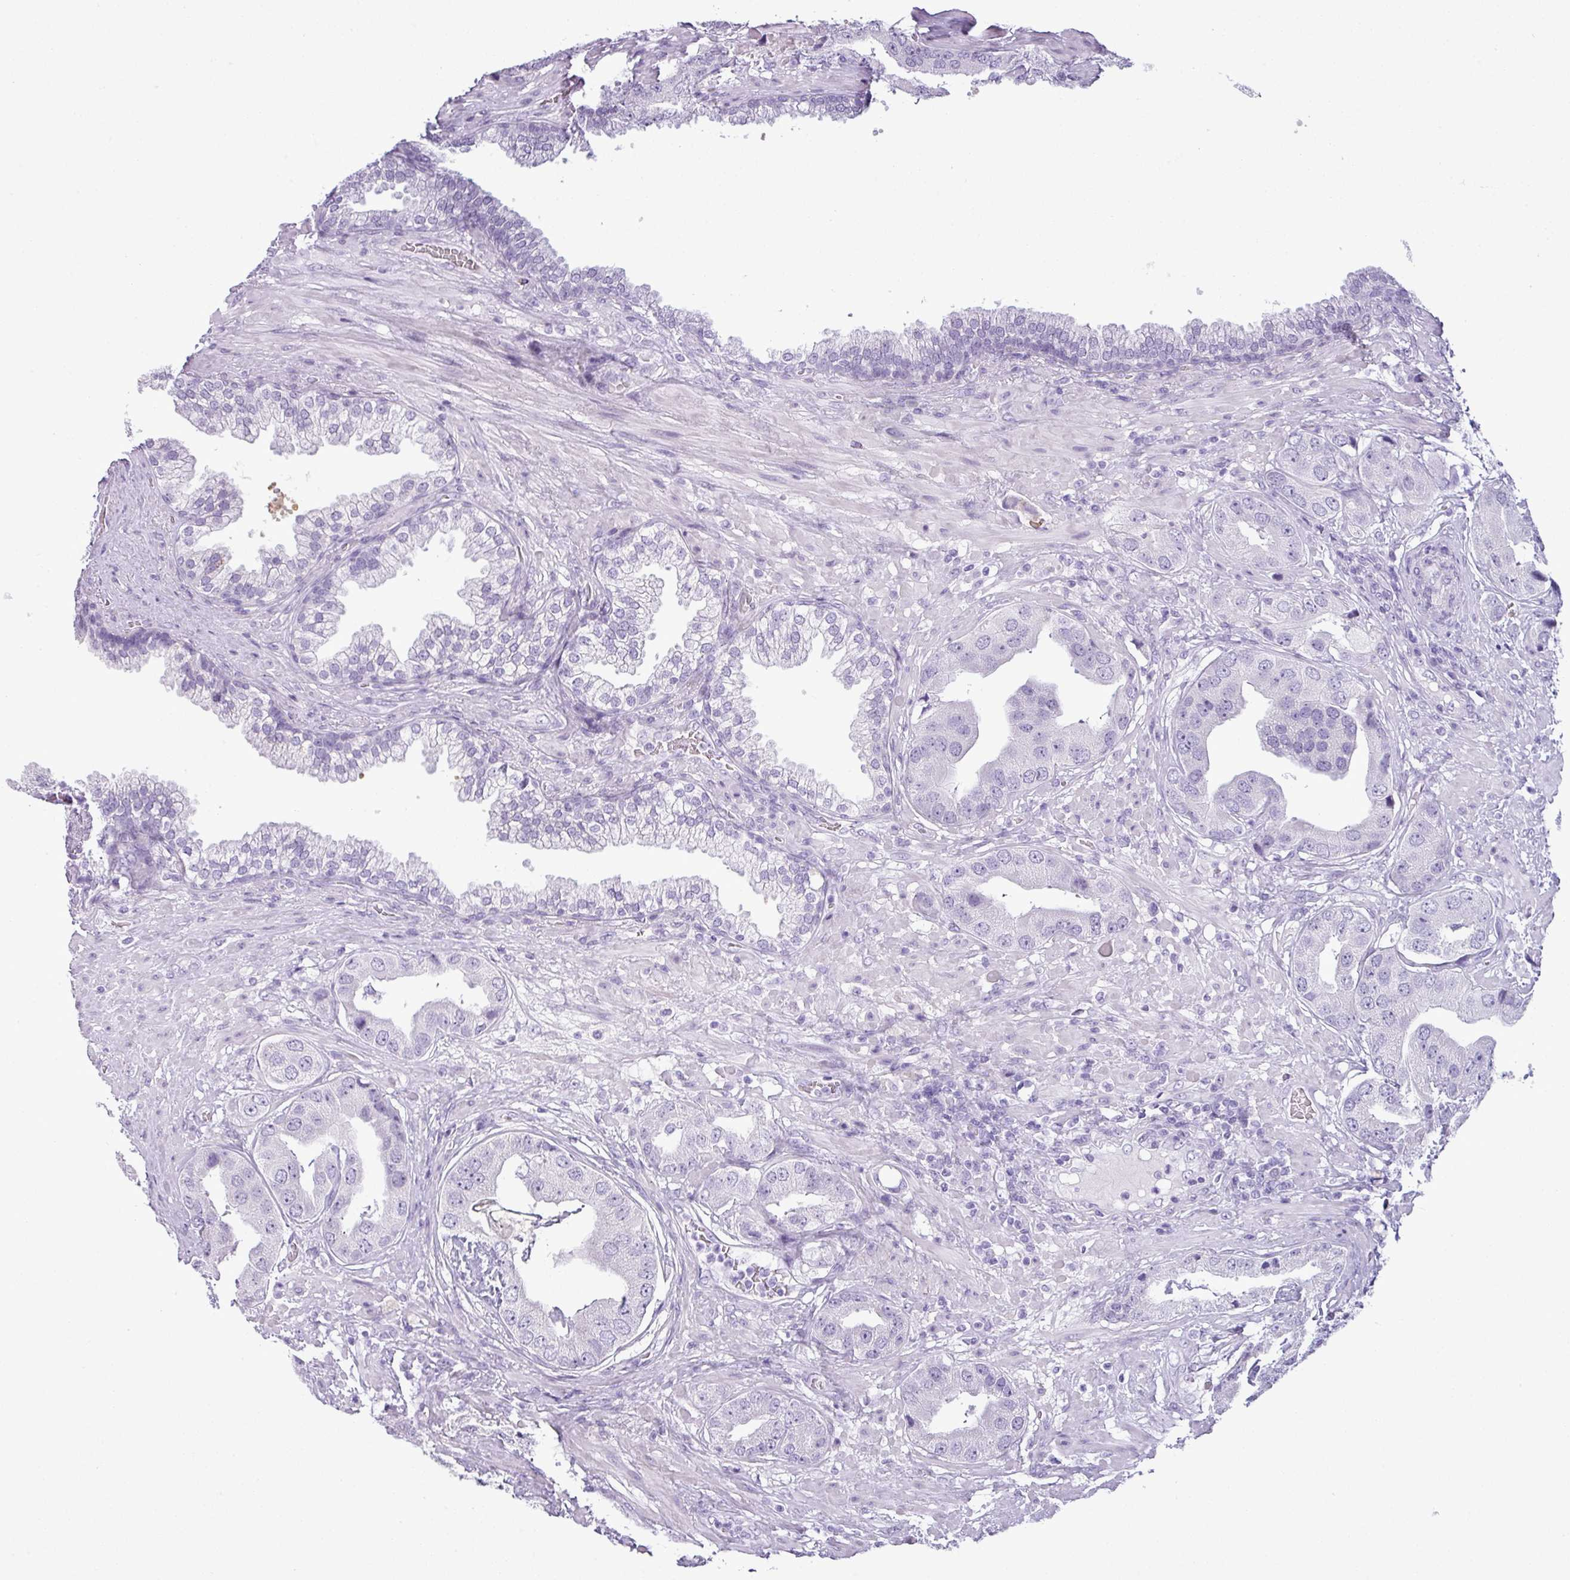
{"staining": {"intensity": "negative", "quantity": "none", "location": "none"}, "tissue": "prostate cancer", "cell_type": "Tumor cells", "image_type": "cancer", "snomed": [{"axis": "morphology", "description": "Adenocarcinoma, High grade"}, {"axis": "topography", "description": "Prostate"}], "caption": "An image of human prostate high-grade adenocarcinoma is negative for staining in tumor cells. (Brightfield microscopy of DAB (3,3'-diaminobenzidine) IHC at high magnification).", "gene": "CDH16", "patient": {"sex": "male", "age": 63}}